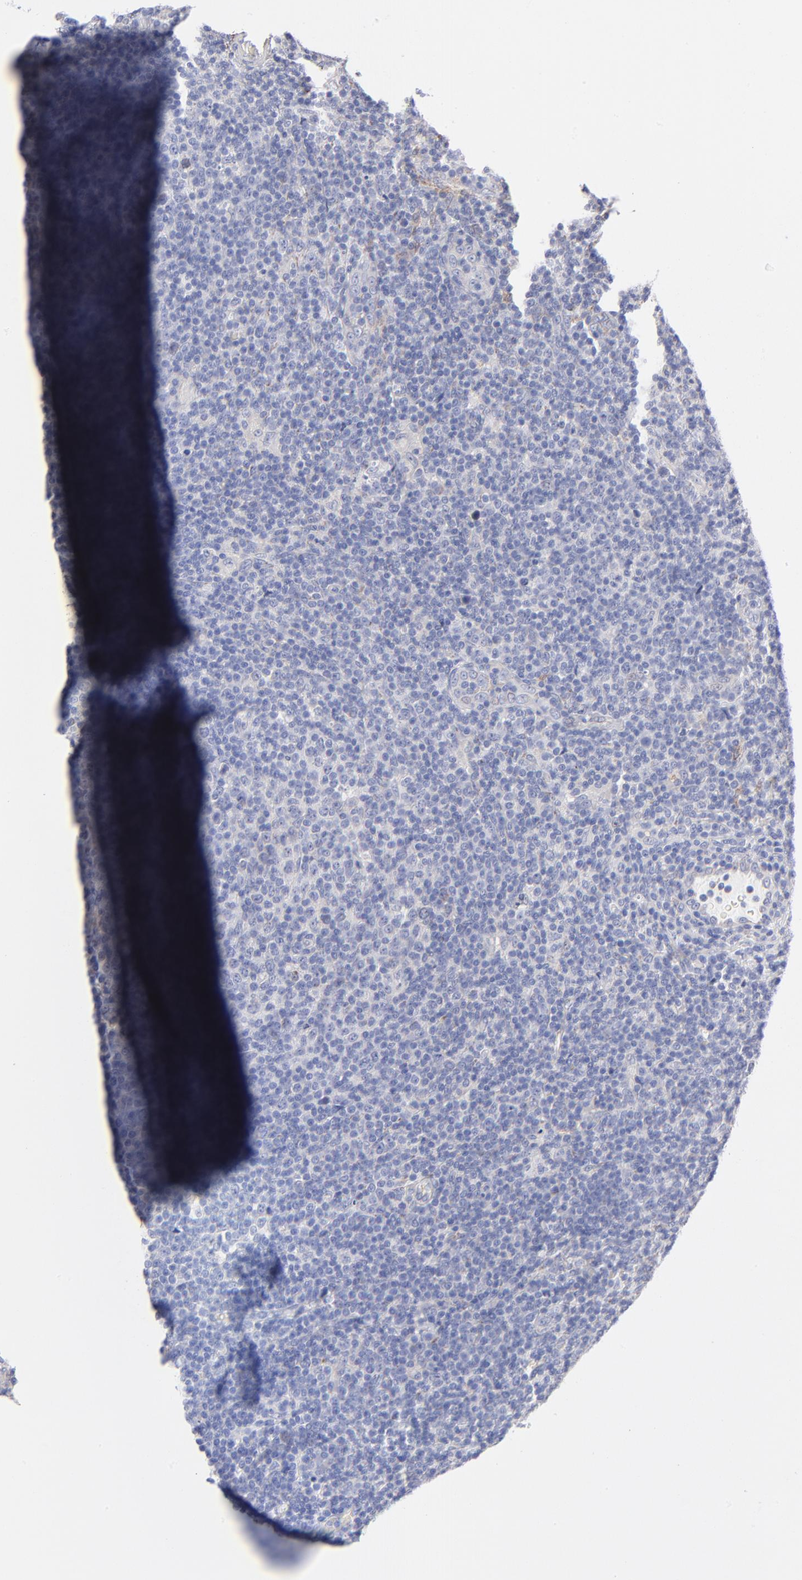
{"staining": {"intensity": "negative", "quantity": "none", "location": "none"}, "tissue": "lymphoma", "cell_type": "Tumor cells", "image_type": "cancer", "snomed": [{"axis": "morphology", "description": "Malignant lymphoma, non-Hodgkin's type, Low grade"}, {"axis": "topography", "description": "Lymph node"}], "caption": "This is an IHC image of lymphoma. There is no positivity in tumor cells.", "gene": "TST", "patient": {"sex": "male", "age": 70}}